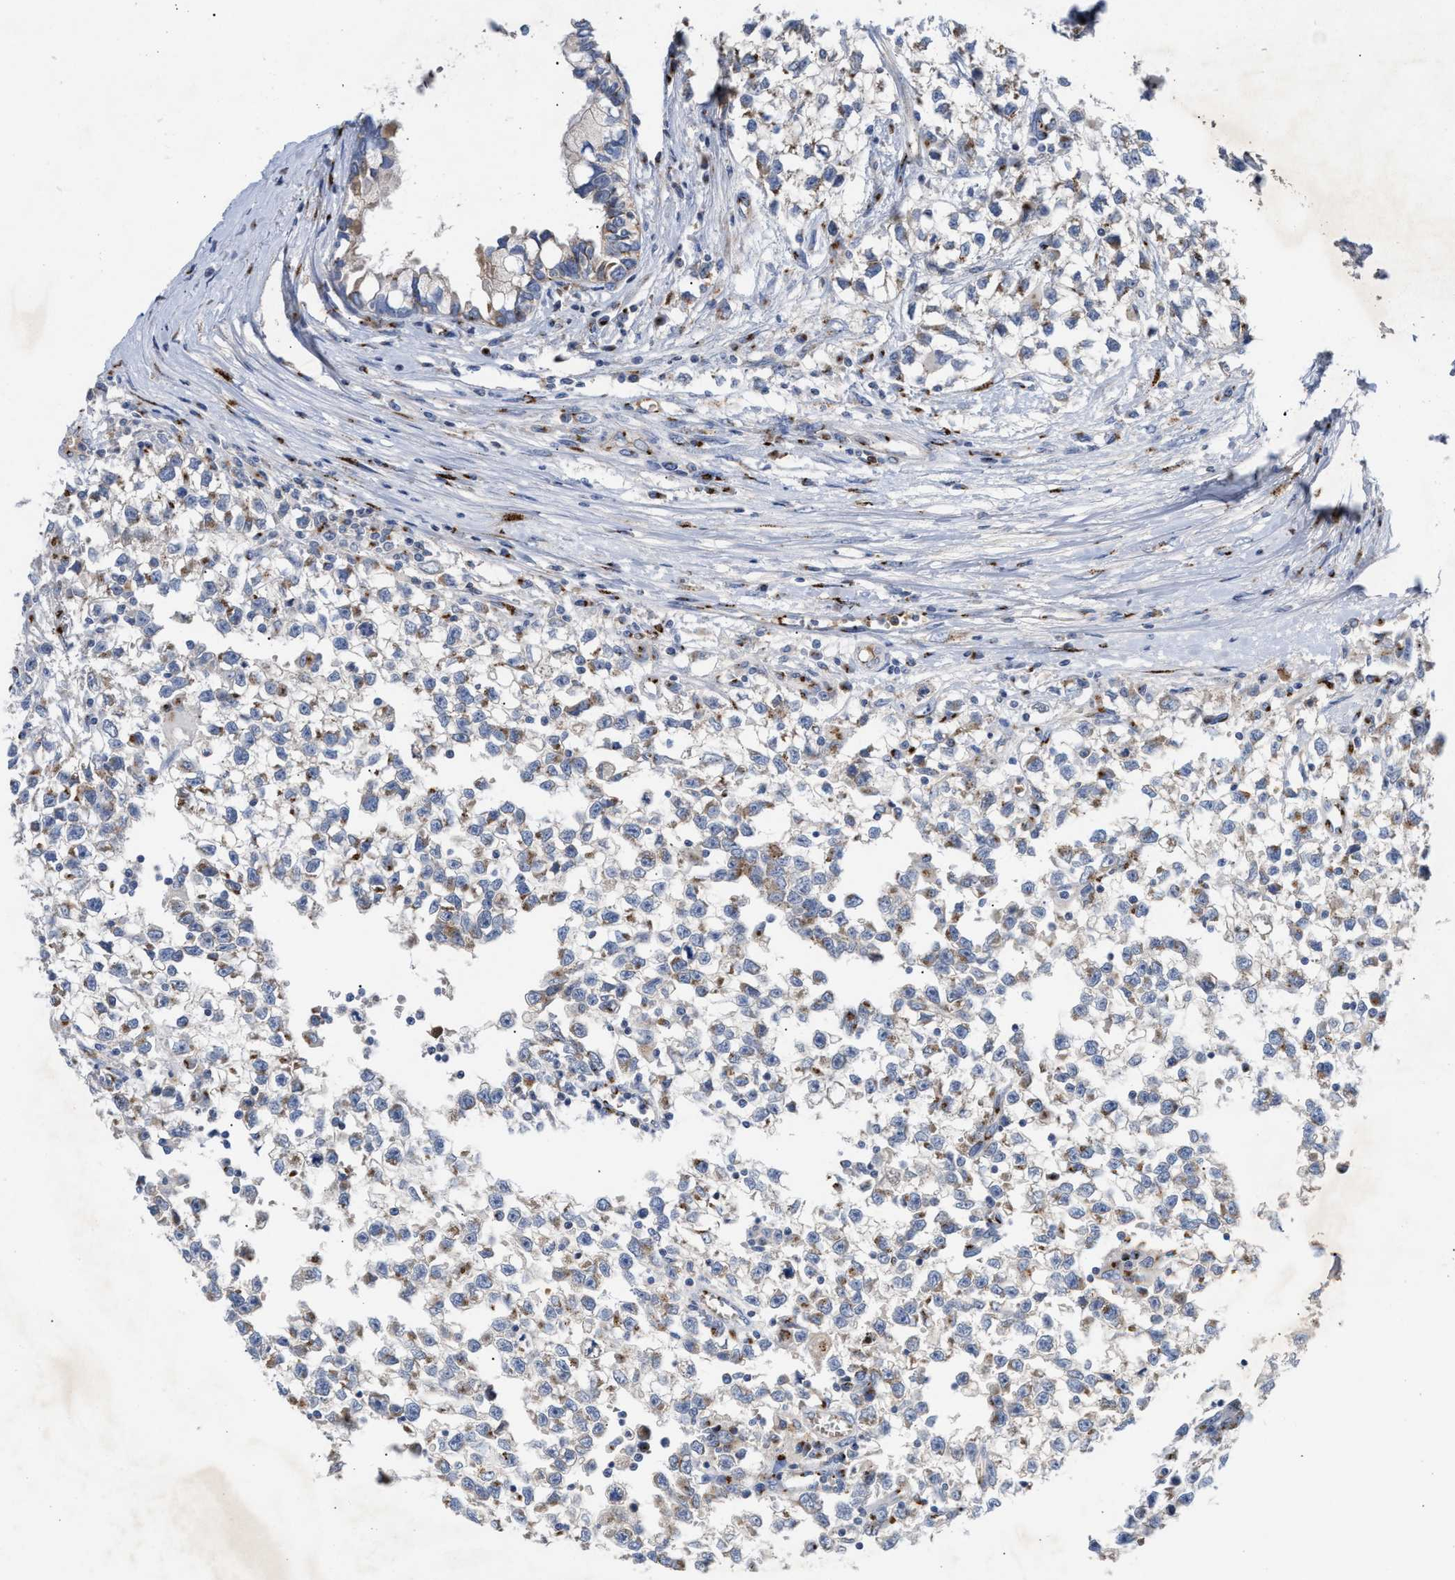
{"staining": {"intensity": "moderate", "quantity": "<25%", "location": "cytoplasmic/membranous"}, "tissue": "testis cancer", "cell_type": "Tumor cells", "image_type": "cancer", "snomed": [{"axis": "morphology", "description": "Seminoma, NOS"}, {"axis": "morphology", "description": "Carcinoma, Embryonal, NOS"}, {"axis": "topography", "description": "Testis"}], "caption": "The image displays a brown stain indicating the presence of a protein in the cytoplasmic/membranous of tumor cells in testis embryonal carcinoma. The staining was performed using DAB, with brown indicating positive protein expression. Nuclei are stained blue with hematoxylin.", "gene": "CCL2", "patient": {"sex": "male", "age": 51}}